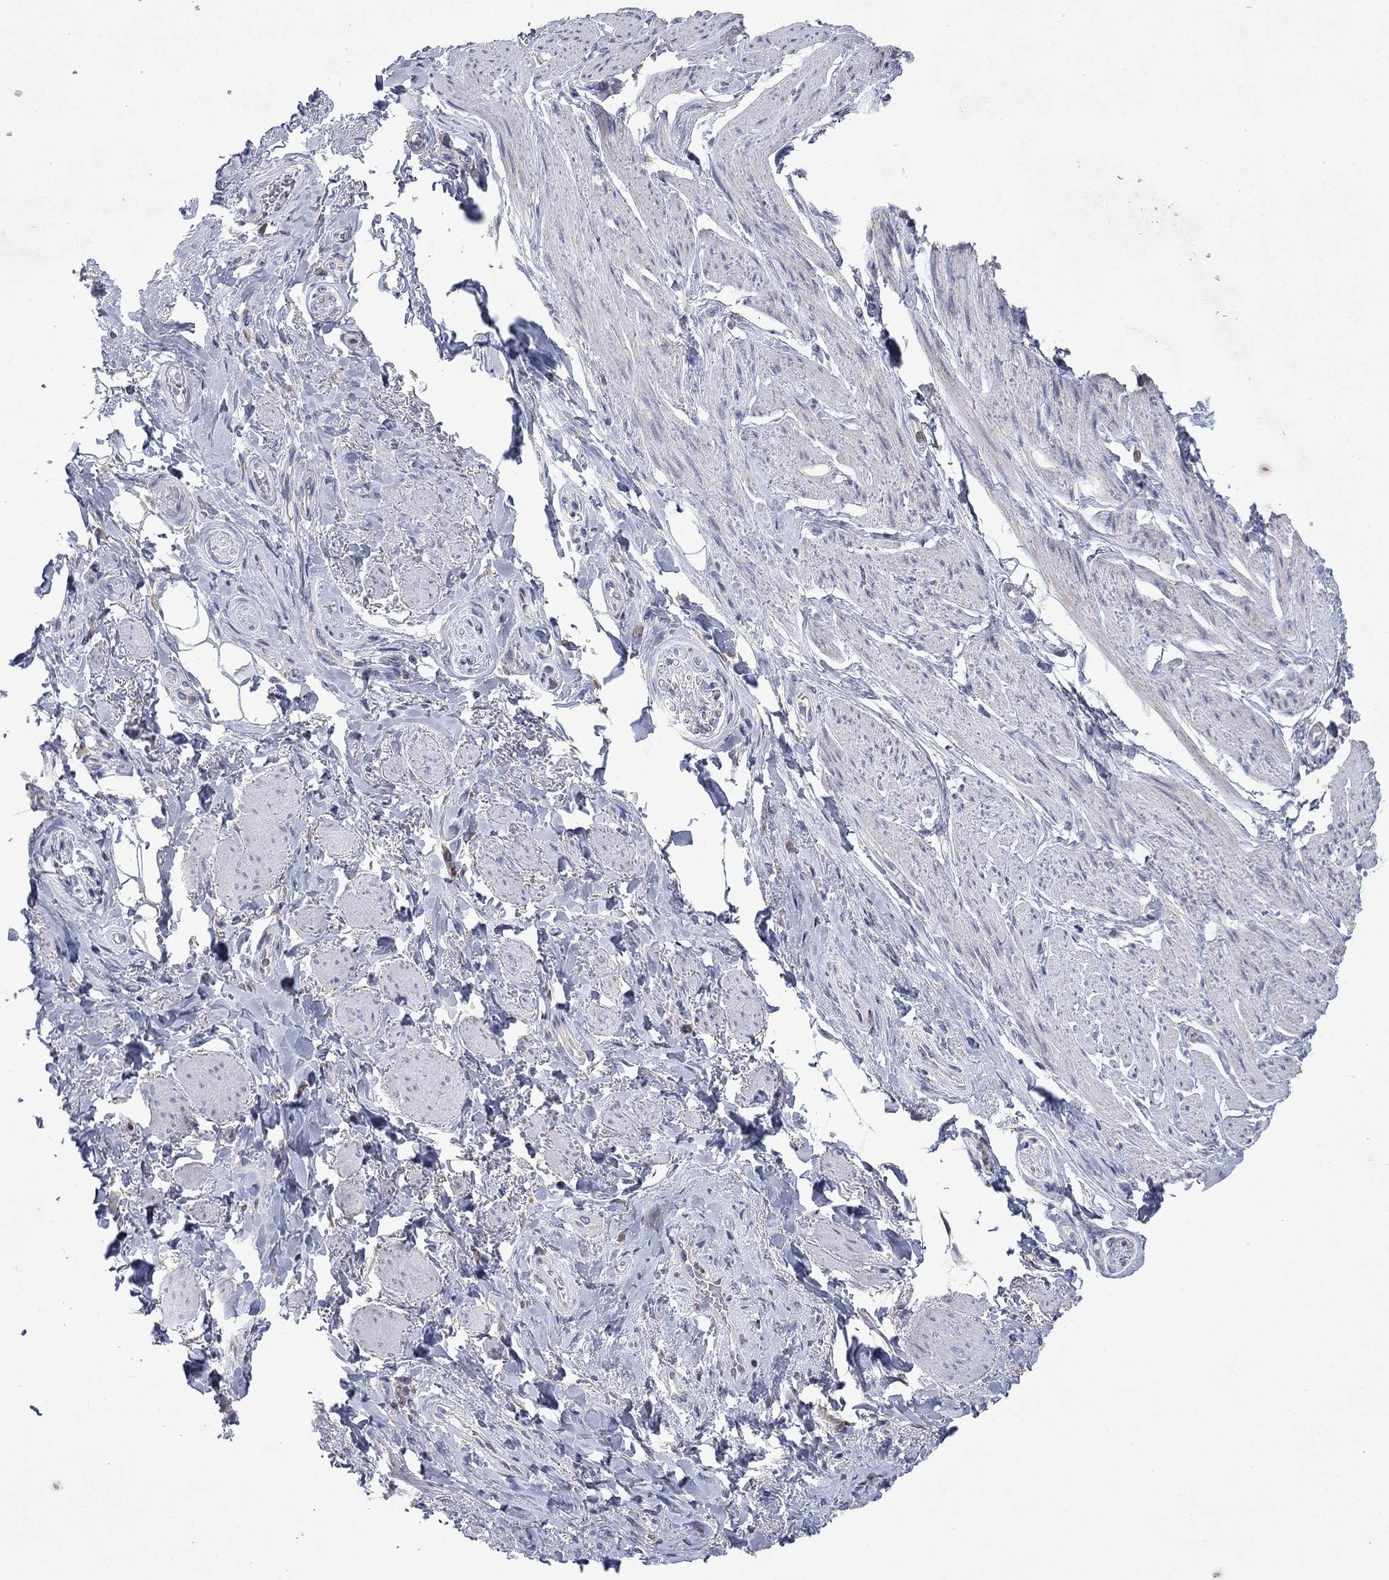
{"staining": {"intensity": "negative", "quantity": "none", "location": "none"}, "tissue": "soft tissue", "cell_type": "Fibroblasts", "image_type": "normal", "snomed": [{"axis": "morphology", "description": "Normal tissue, NOS"}, {"axis": "topography", "description": "Skeletal muscle"}, {"axis": "topography", "description": "Anal"}, {"axis": "topography", "description": "Peripheral nerve tissue"}], "caption": "The photomicrograph demonstrates no significant staining in fibroblasts of soft tissue. The staining was performed using DAB (3,3'-diaminobenzidine) to visualize the protein expression in brown, while the nuclei were stained in blue with hematoxylin (Magnification: 20x).", "gene": "TMEM97", "patient": {"sex": "male", "age": 53}}